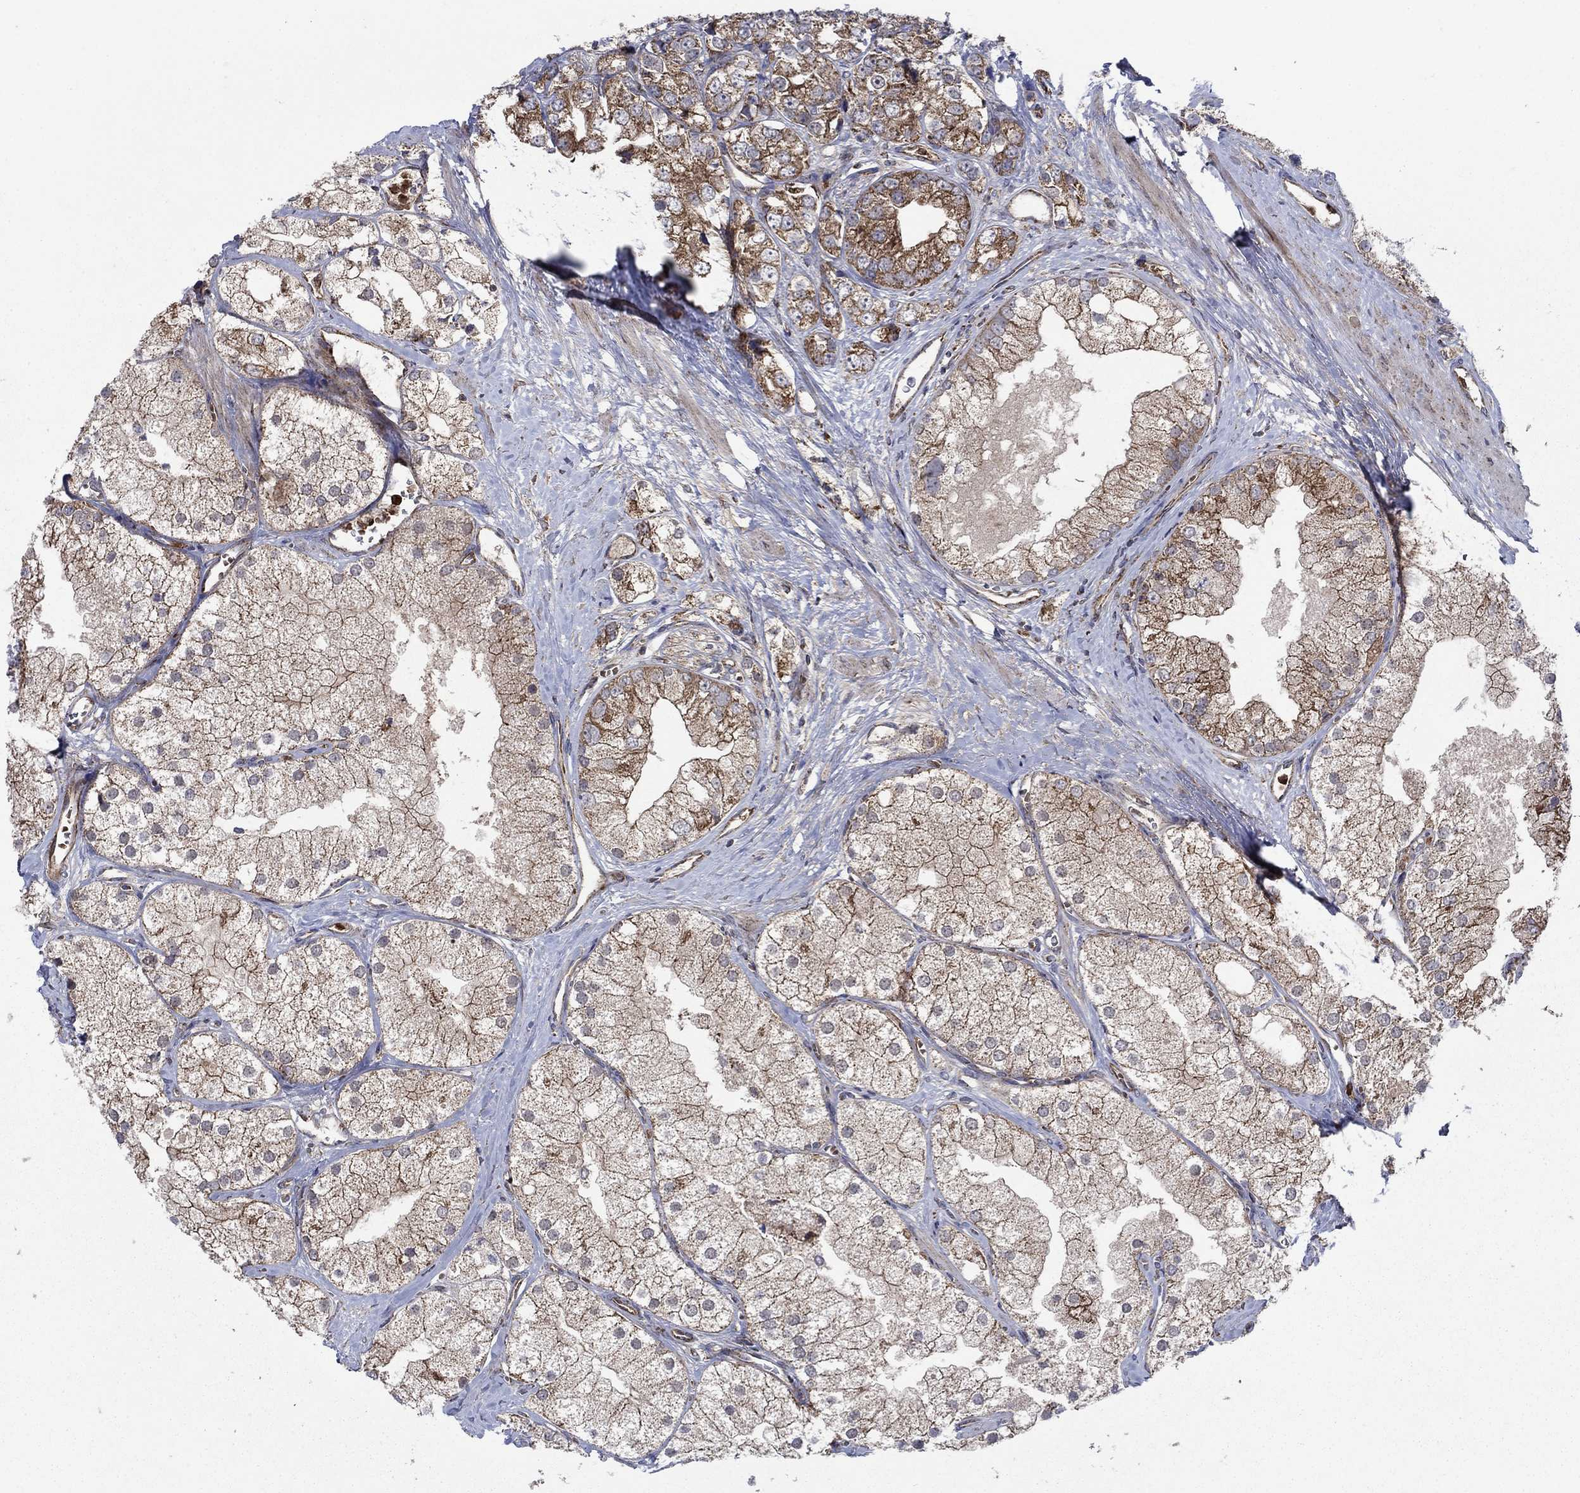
{"staining": {"intensity": "strong", "quantity": "<25%", "location": "cytoplasmic/membranous"}, "tissue": "prostate cancer", "cell_type": "Tumor cells", "image_type": "cancer", "snomed": [{"axis": "morphology", "description": "Adenocarcinoma, NOS"}, {"axis": "topography", "description": "Prostate and seminal vesicle, NOS"}, {"axis": "topography", "description": "Prostate"}], "caption": "Prostate cancer (adenocarcinoma) stained with IHC demonstrates strong cytoplasmic/membranous staining in approximately <25% of tumor cells.", "gene": "RNF19B", "patient": {"sex": "male", "age": 79}}